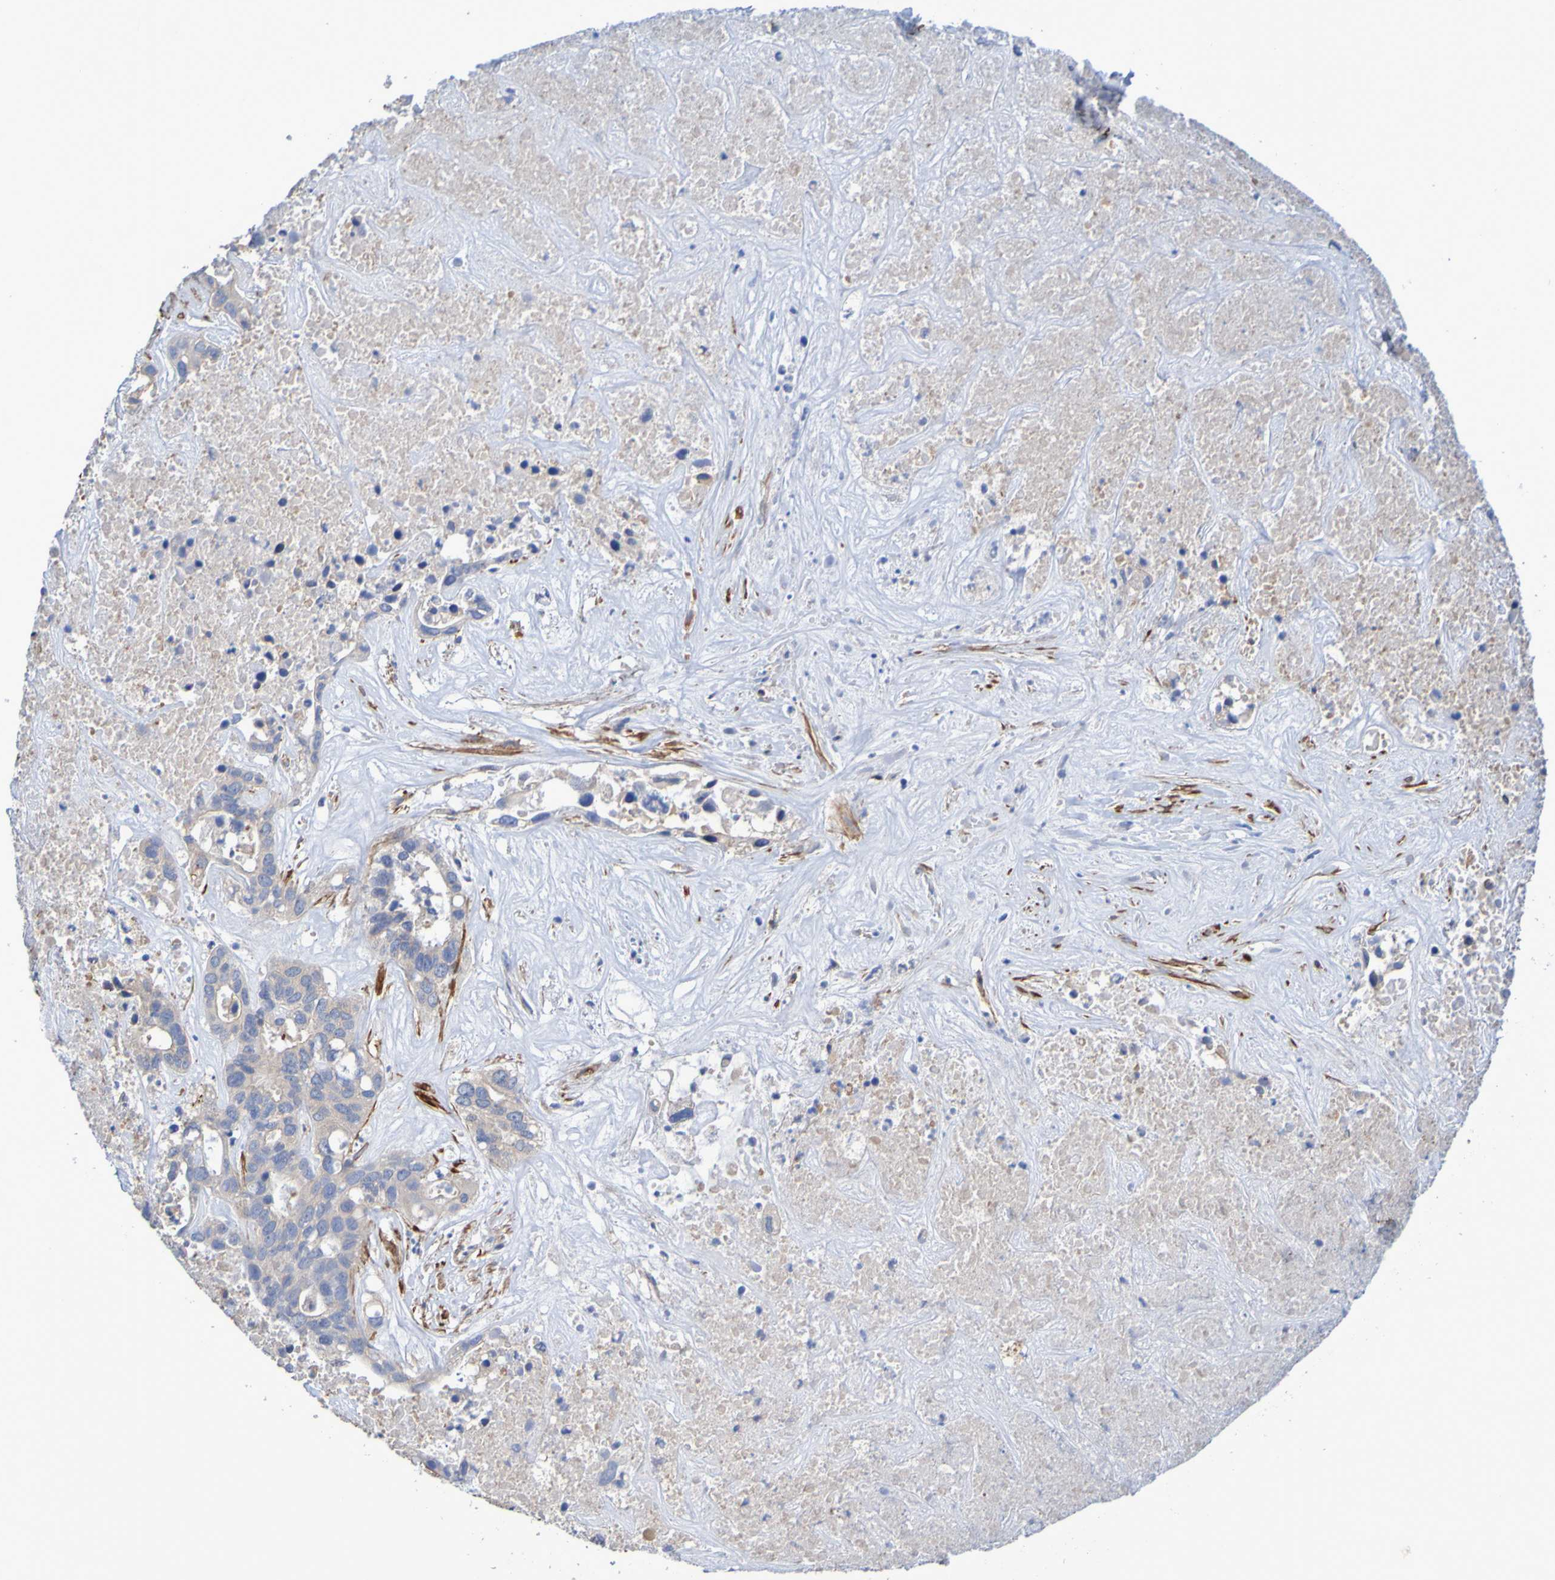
{"staining": {"intensity": "weak", "quantity": ">75%", "location": "cytoplasmic/membranous"}, "tissue": "liver cancer", "cell_type": "Tumor cells", "image_type": "cancer", "snomed": [{"axis": "morphology", "description": "Cholangiocarcinoma"}, {"axis": "topography", "description": "Liver"}], "caption": "Liver cancer stained with DAB immunohistochemistry displays low levels of weak cytoplasmic/membranous expression in approximately >75% of tumor cells.", "gene": "SRPRB", "patient": {"sex": "female", "age": 65}}